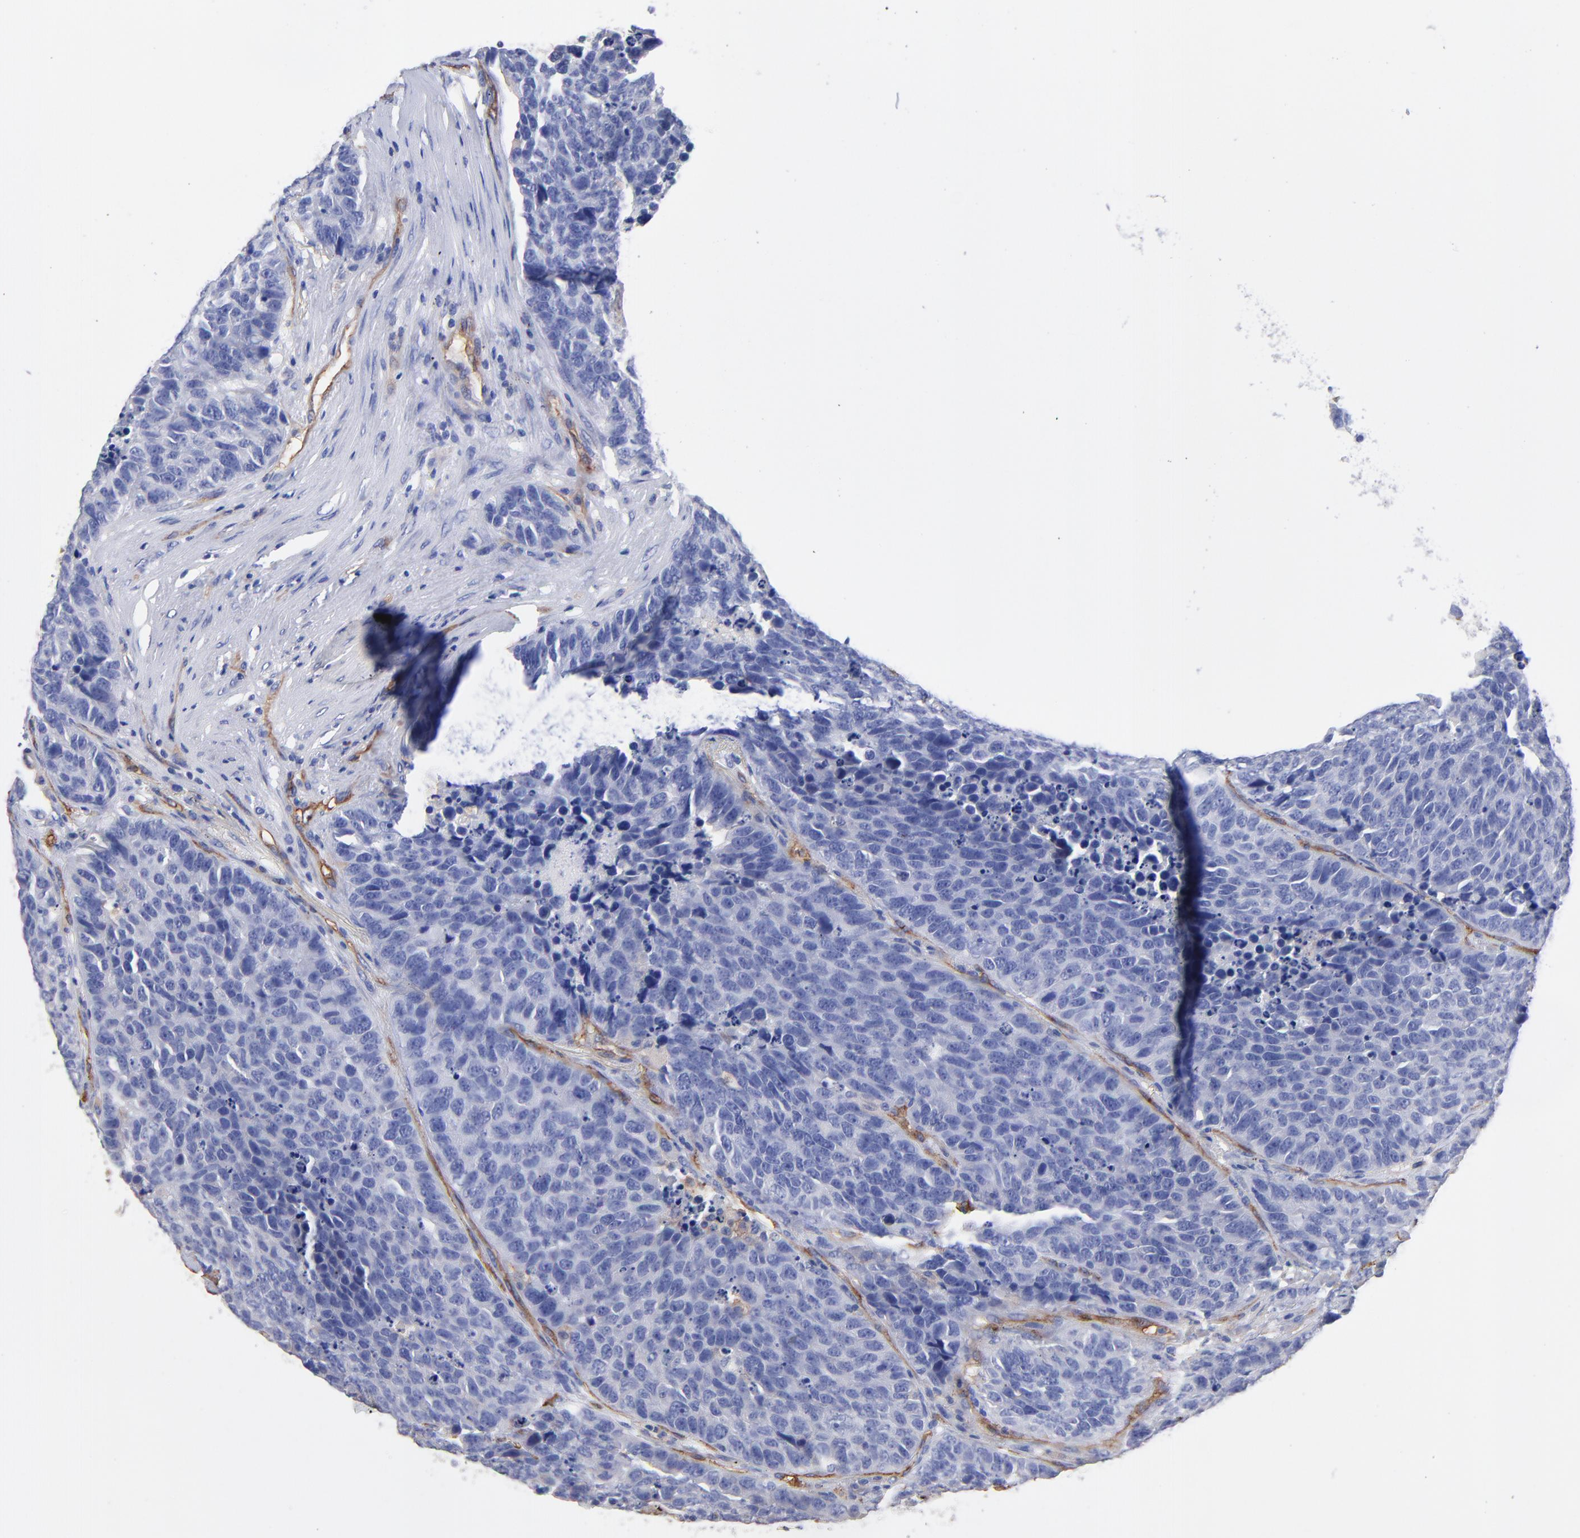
{"staining": {"intensity": "negative", "quantity": "none", "location": "none"}, "tissue": "carcinoid", "cell_type": "Tumor cells", "image_type": "cancer", "snomed": [{"axis": "morphology", "description": "Carcinoid, malignant, NOS"}, {"axis": "topography", "description": "Lung"}], "caption": "This photomicrograph is of malignant carcinoid stained with immunohistochemistry to label a protein in brown with the nuclei are counter-stained blue. There is no staining in tumor cells. Brightfield microscopy of immunohistochemistry (IHC) stained with DAB (3,3'-diaminobenzidine) (brown) and hematoxylin (blue), captured at high magnification.", "gene": "SLC44A2", "patient": {"sex": "male", "age": 60}}